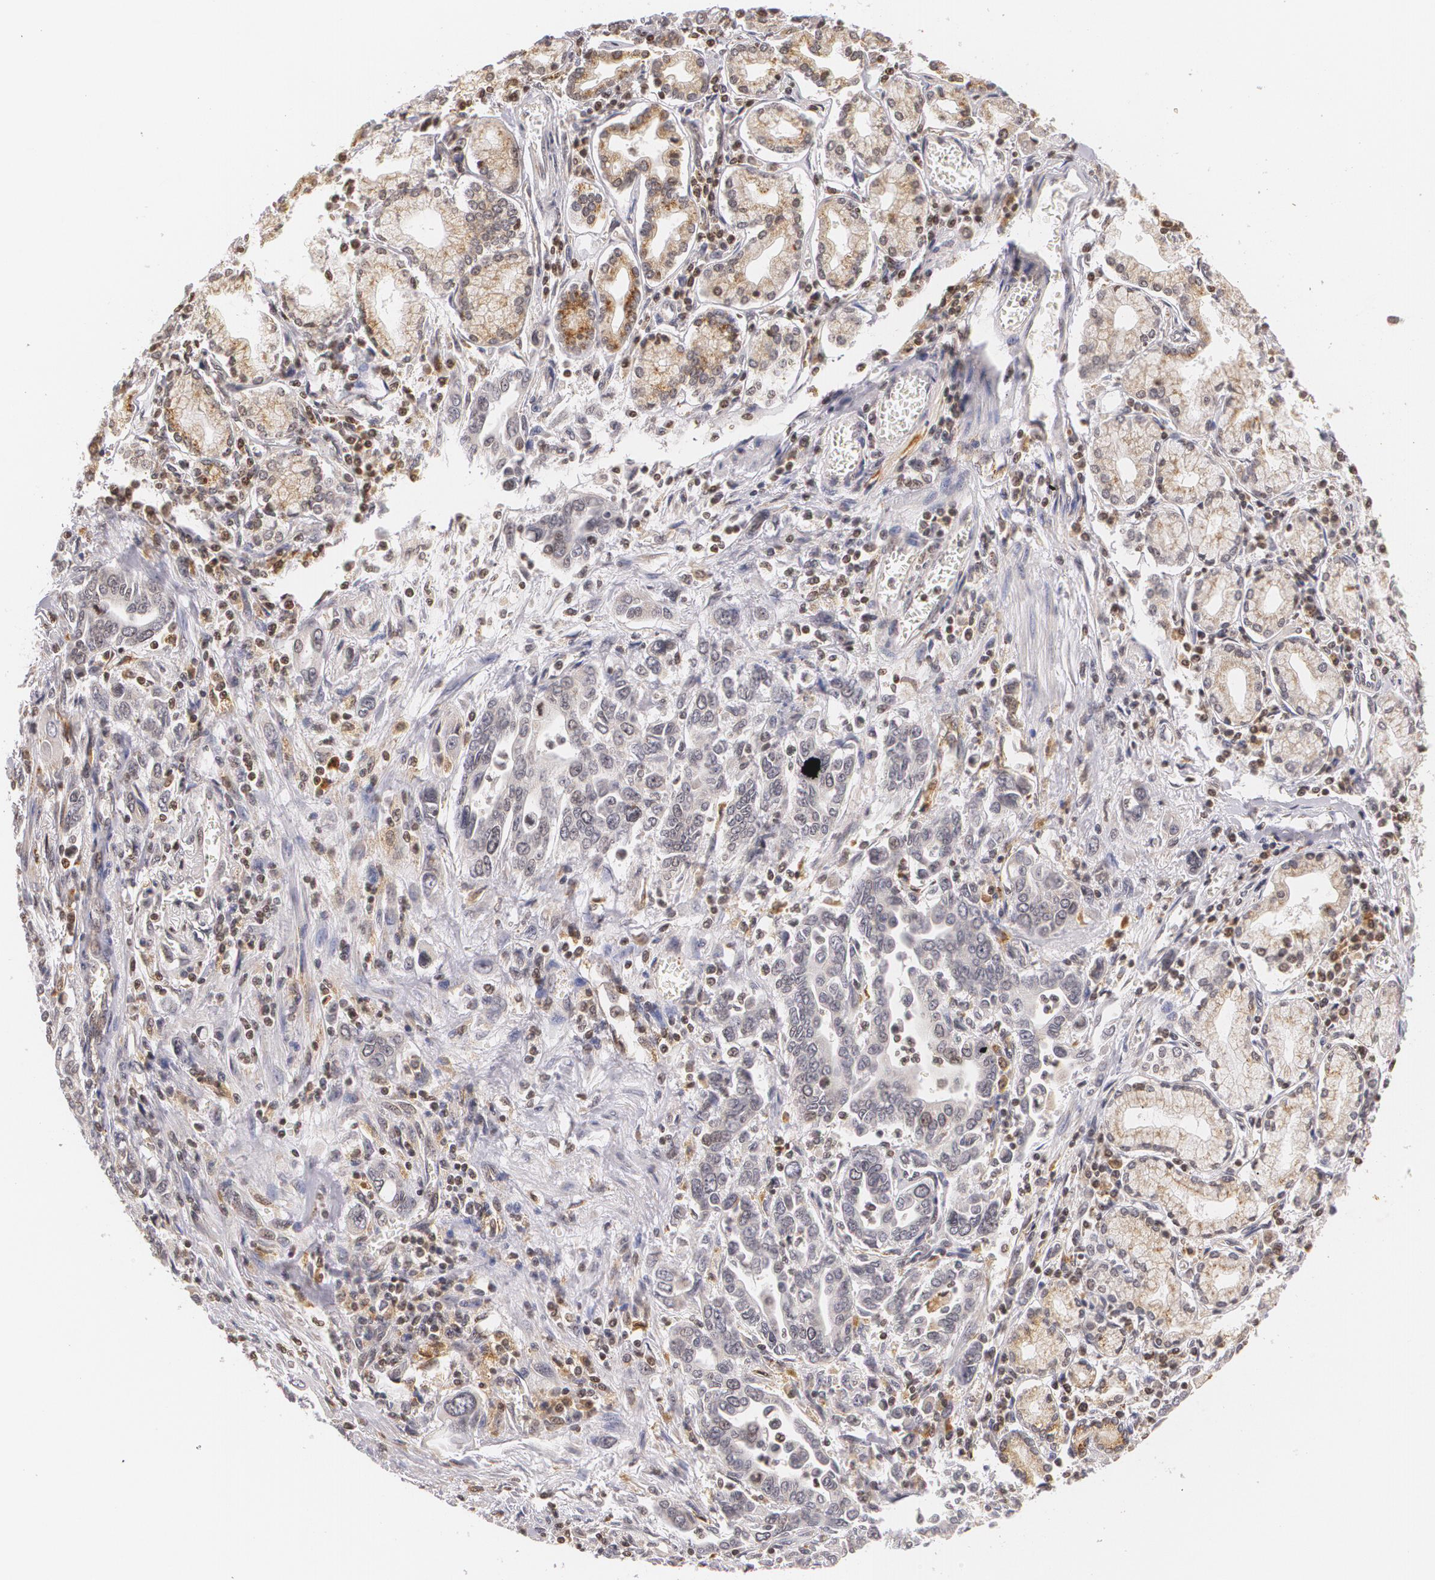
{"staining": {"intensity": "moderate", "quantity": "25%-75%", "location": "cytoplasmic/membranous"}, "tissue": "pancreatic cancer", "cell_type": "Tumor cells", "image_type": "cancer", "snomed": [{"axis": "morphology", "description": "Adenocarcinoma, NOS"}, {"axis": "topography", "description": "Pancreas"}], "caption": "A high-resolution image shows IHC staining of pancreatic cancer (adenocarcinoma), which shows moderate cytoplasmic/membranous expression in approximately 25%-75% of tumor cells.", "gene": "VAV3", "patient": {"sex": "female", "age": 57}}